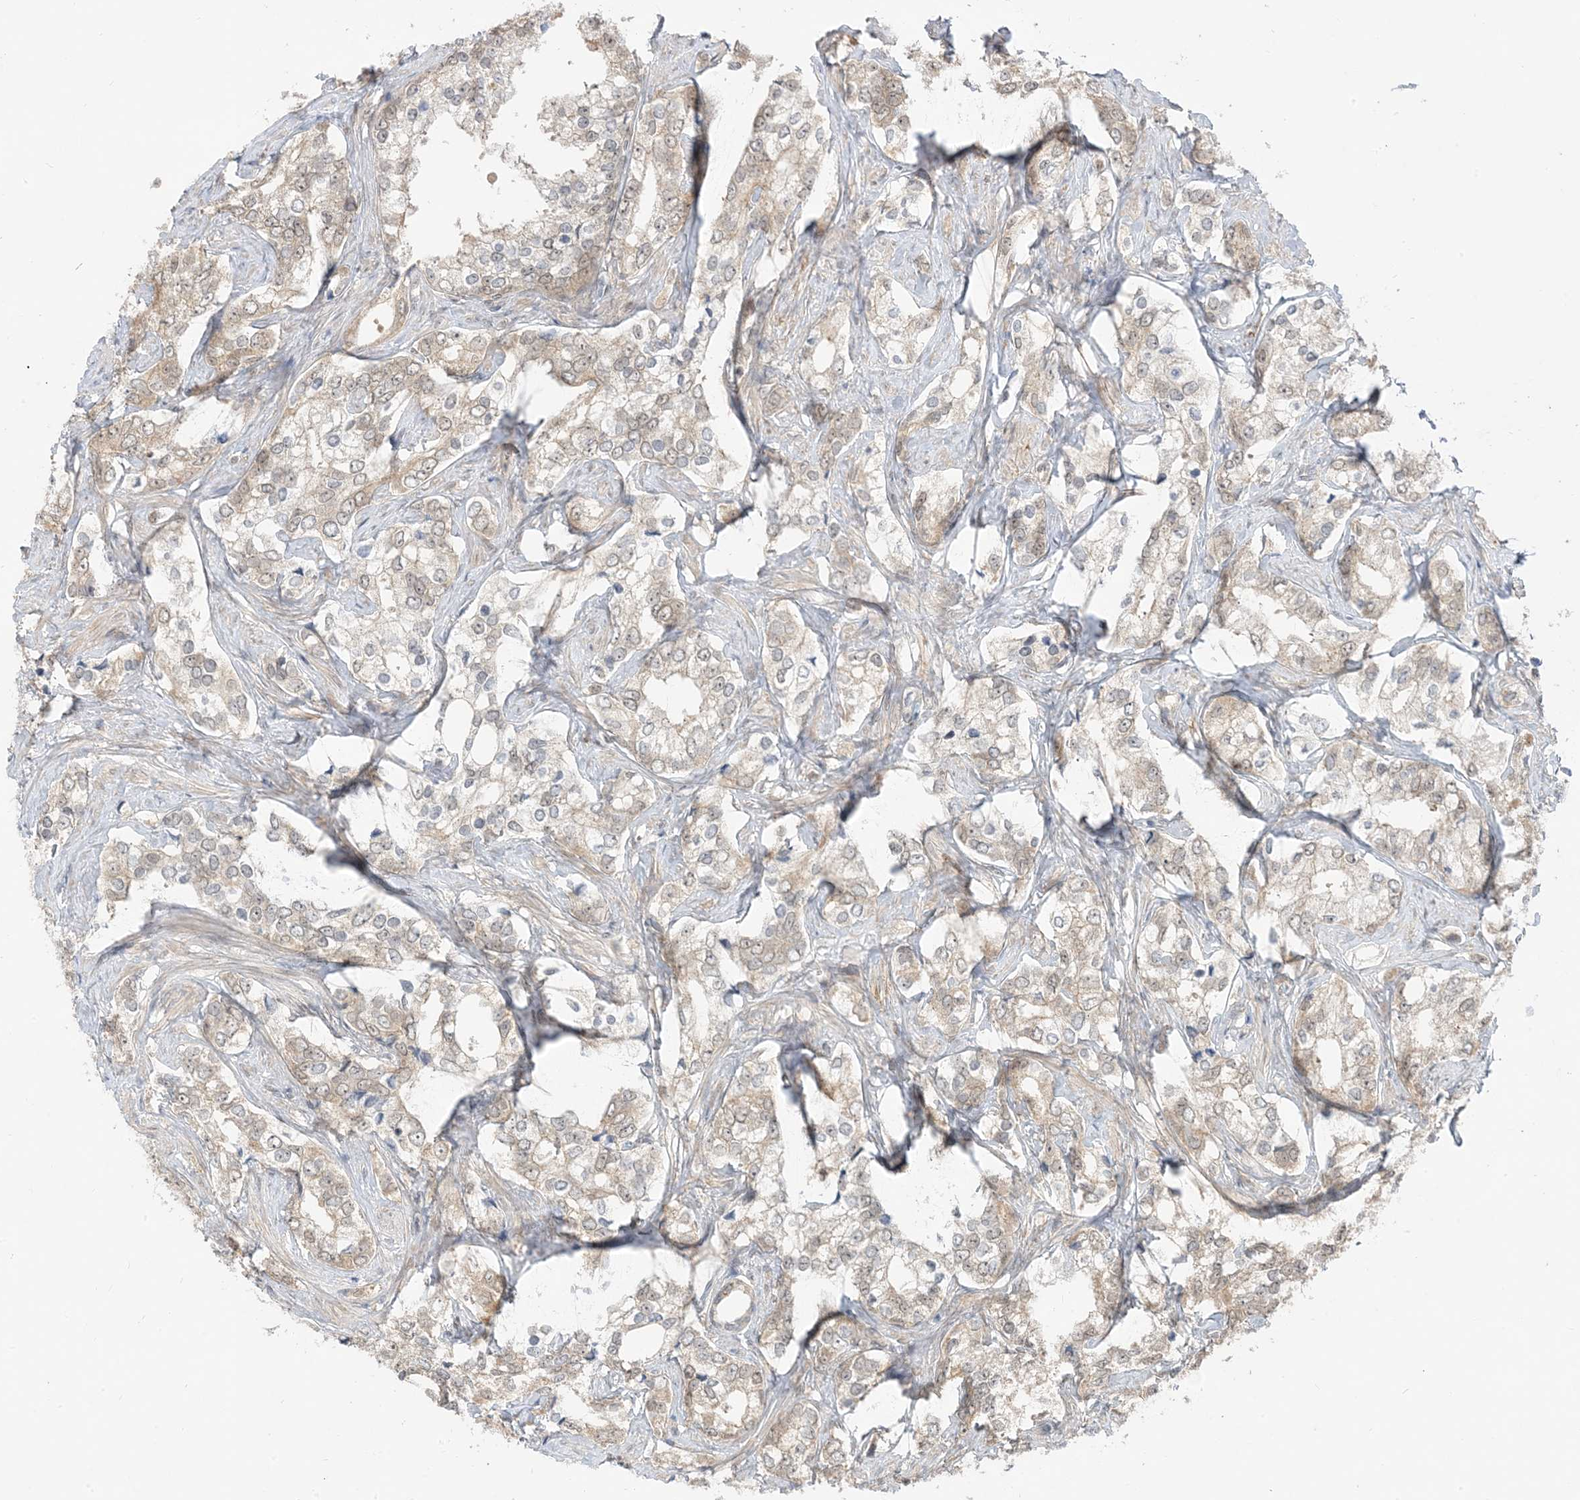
{"staining": {"intensity": "weak", "quantity": "25%-75%", "location": "cytoplasmic/membranous"}, "tissue": "prostate cancer", "cell_type": "Tumor cells", "image_type": "cancer", "snomed": [{"axis": "morphology", "description": "Adenocarcinoma, High grade"}, {"axis": "topography", "description": "Prostate"}], "caption": "This photomicrograph shows immunohistochemistry (IHC) staining of prostate cancer (high-grade adenocarcinoma), with low weak cytoplasmic/membranous positivity in about 25%-75% of tumor cells.", "gene": "TBCC", "patient": {"sex": "male", "age": 66}}